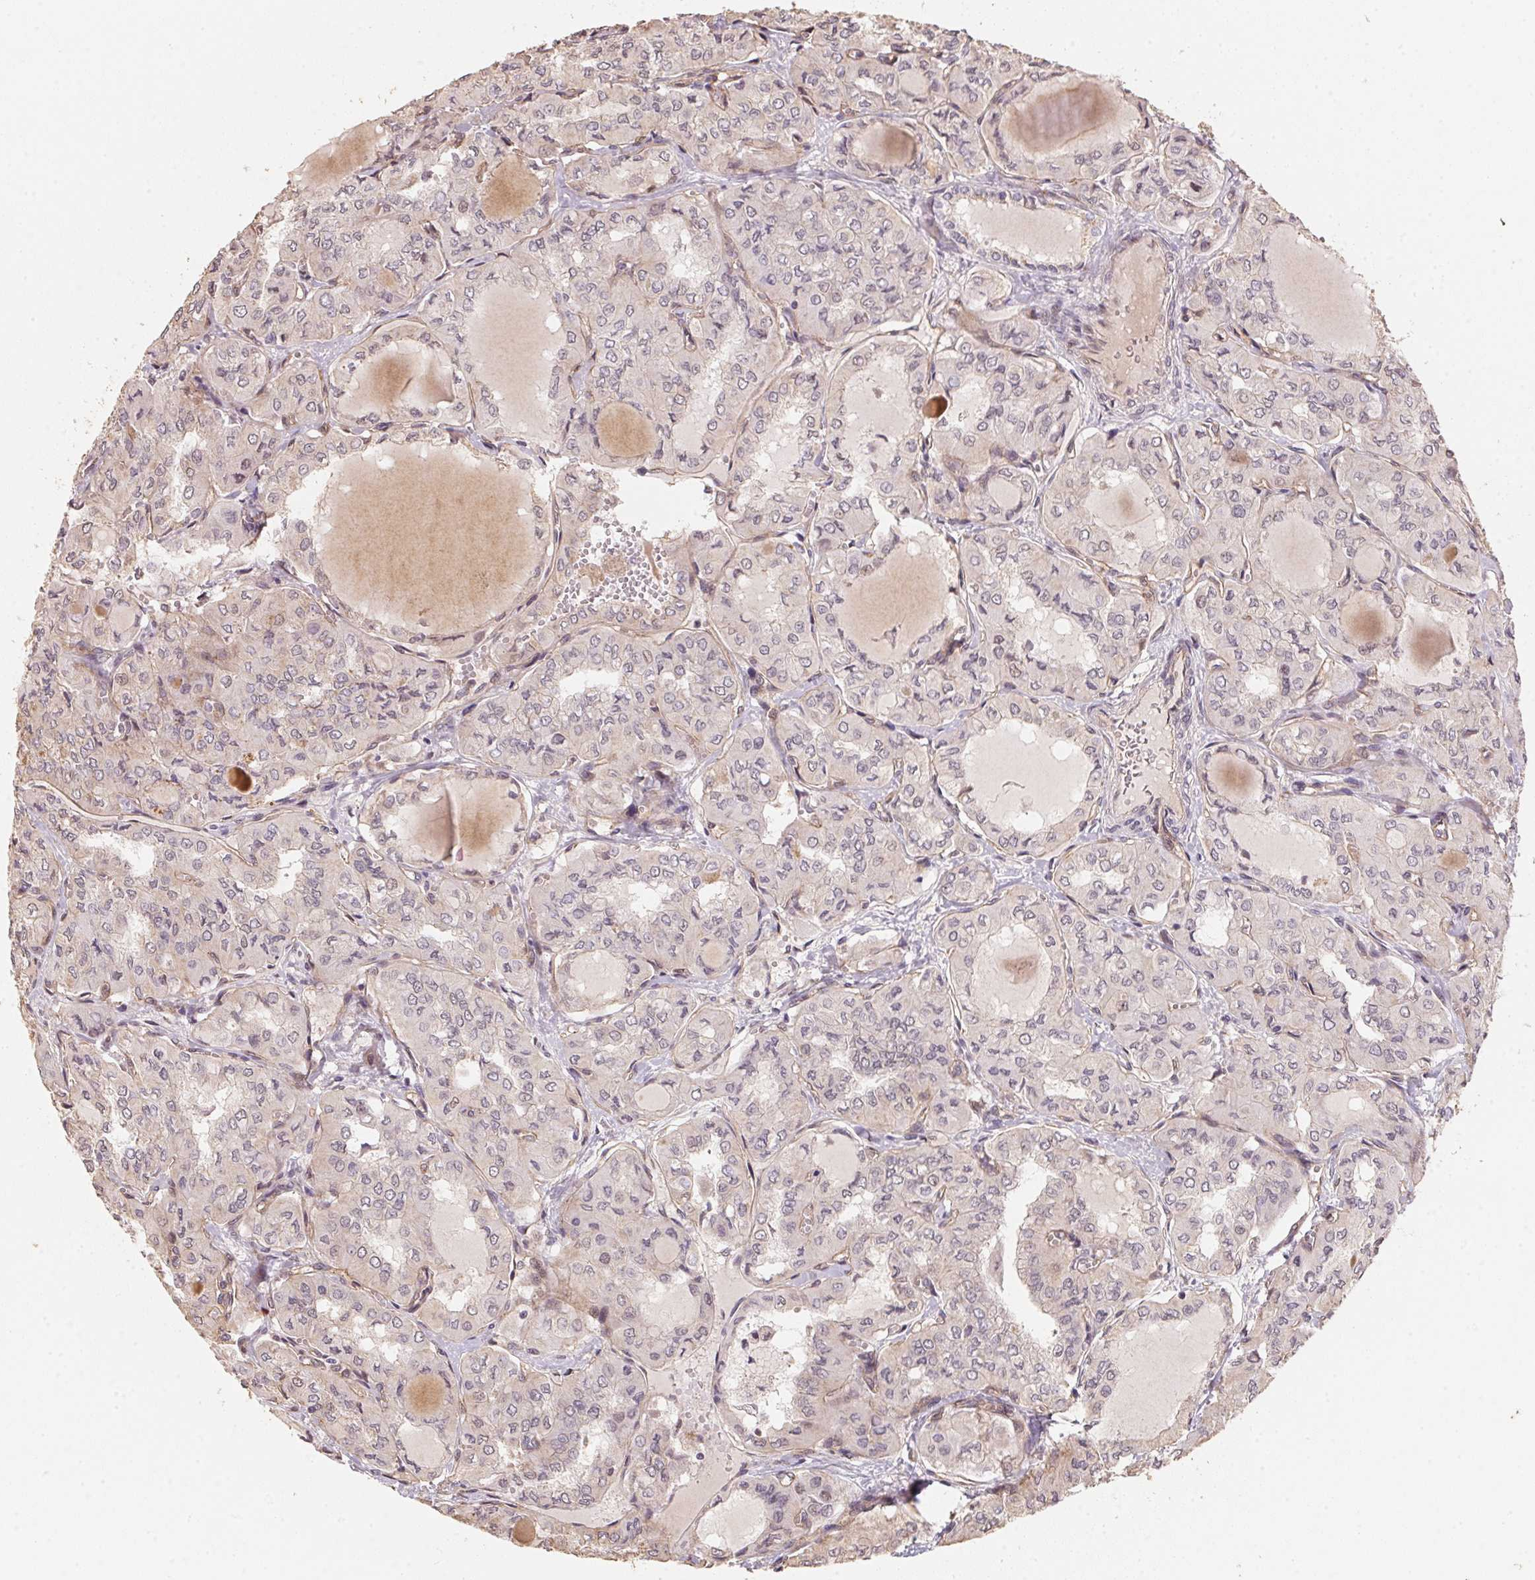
{"staining": {"intensity": "negative", "quantity": "none", "location": "none"}, "tissue": "thyroid cancer", "cell_type": "Tumor cells", "image_type": "cancer", "snomed": [{"axis": "morphology", "description": "Papillary adenocarcinoma, NOS"}, {"axis": "topography", "description": "Thyroid gland"}], "caption": "Photomicrograph shows no protein positivity in tumor cells of thyroid cancer tissue.", "gene": "TMEM222", "patient": {"sex": "male", "age": 20}}